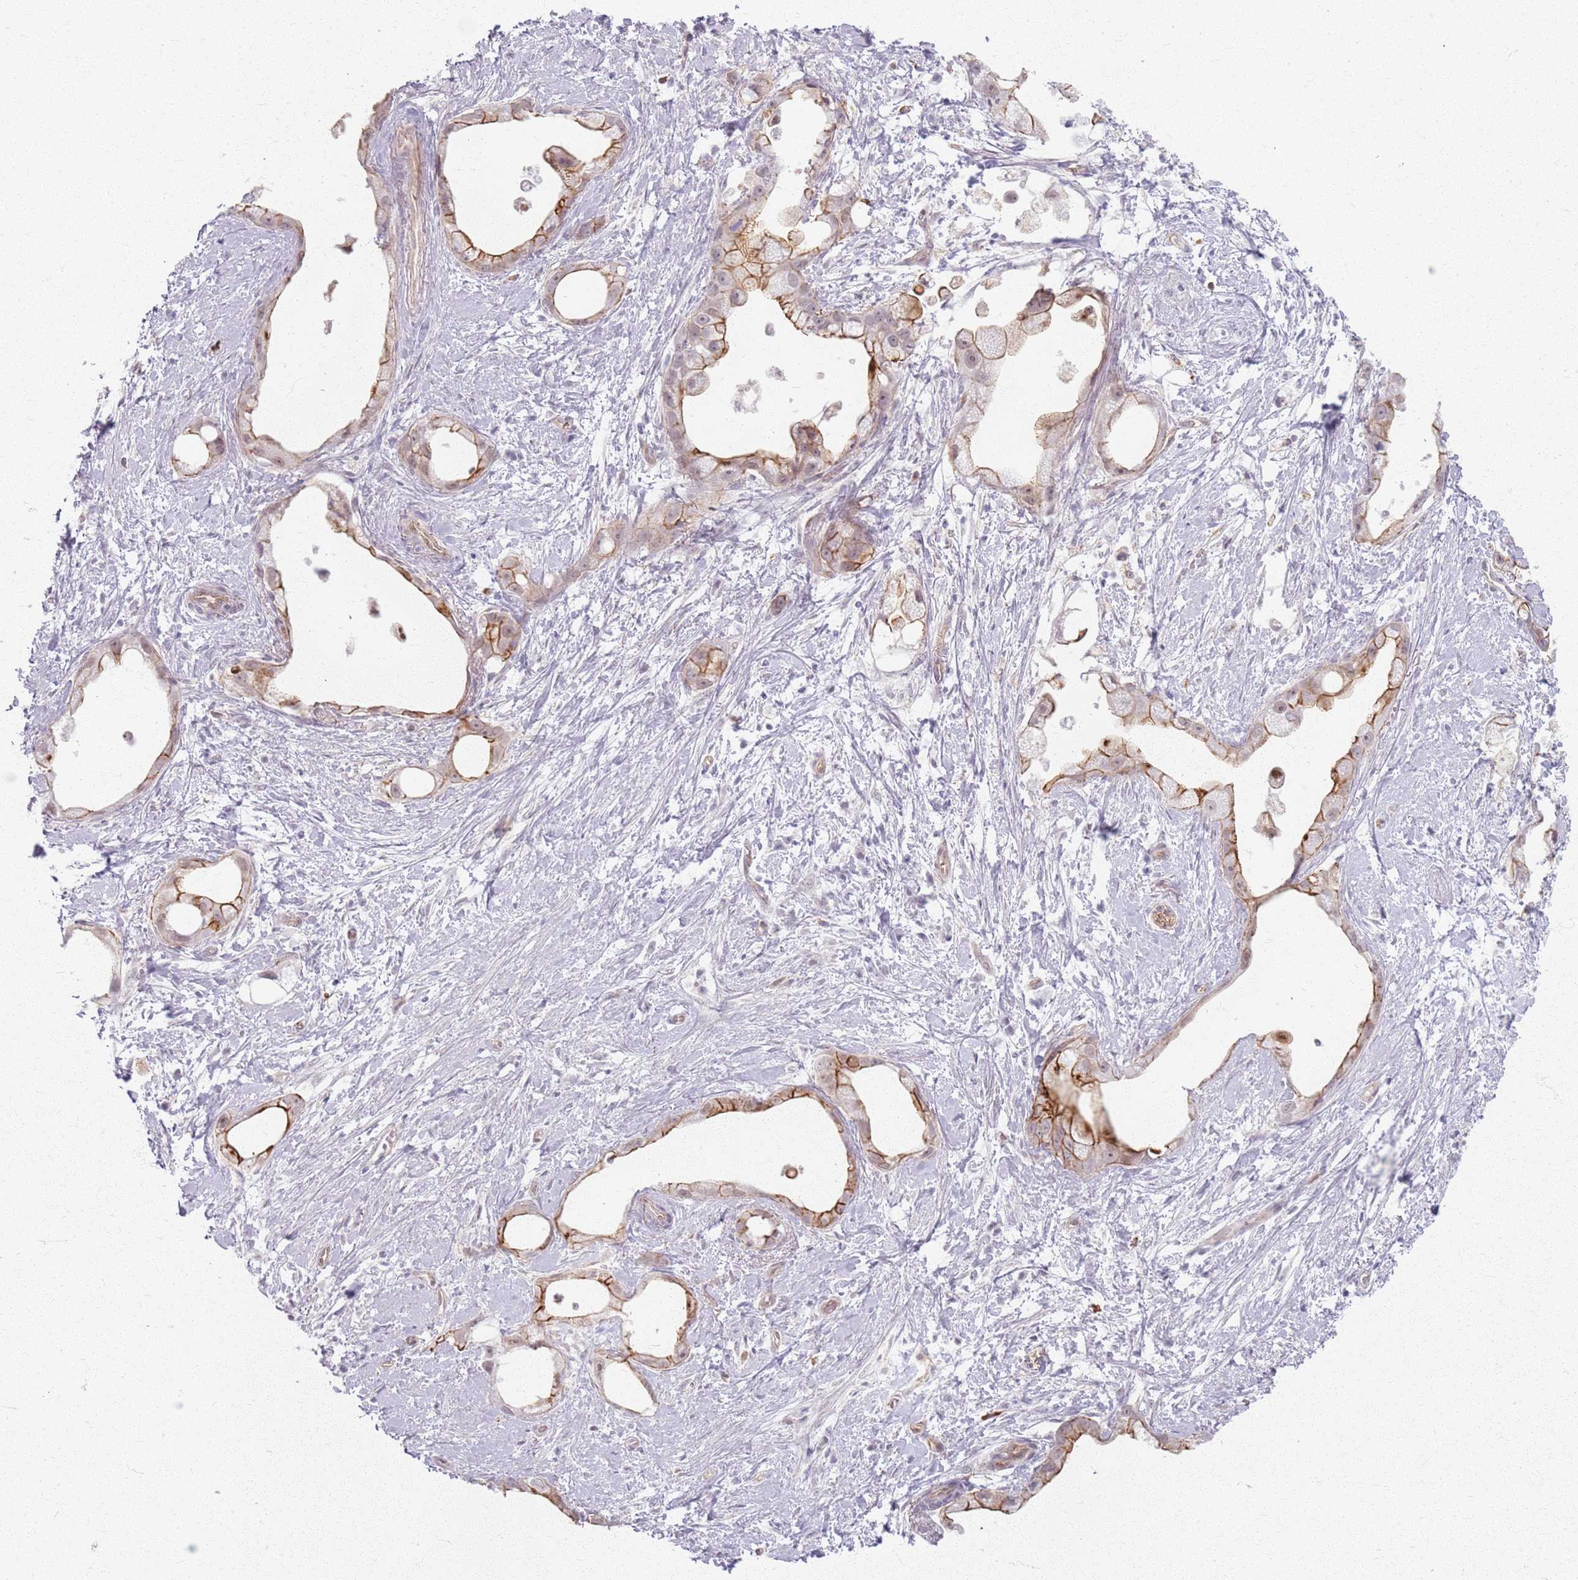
{"staining": {"intensity": "moderate", "quantity": "25%-75%", "location": "cytoplasmic/membranous"}, "tissue": "stomach cancer", "cell_type": "Tumor cells", "image_type": "cancer", "snomed": [{"axis": "morphology", "description": "Adenocarcinoma, NOS"}, {"axis": "topography", "description": "Stomach"}], "caption": "About 25%-75% of tumor cells in stomach cancer show moderate cytoplasmic/membranous protein staining as visualized by brown immunohistochemical staining.", "gene": "KCNA5", "patient": {"sex": "male", "age": 55}}